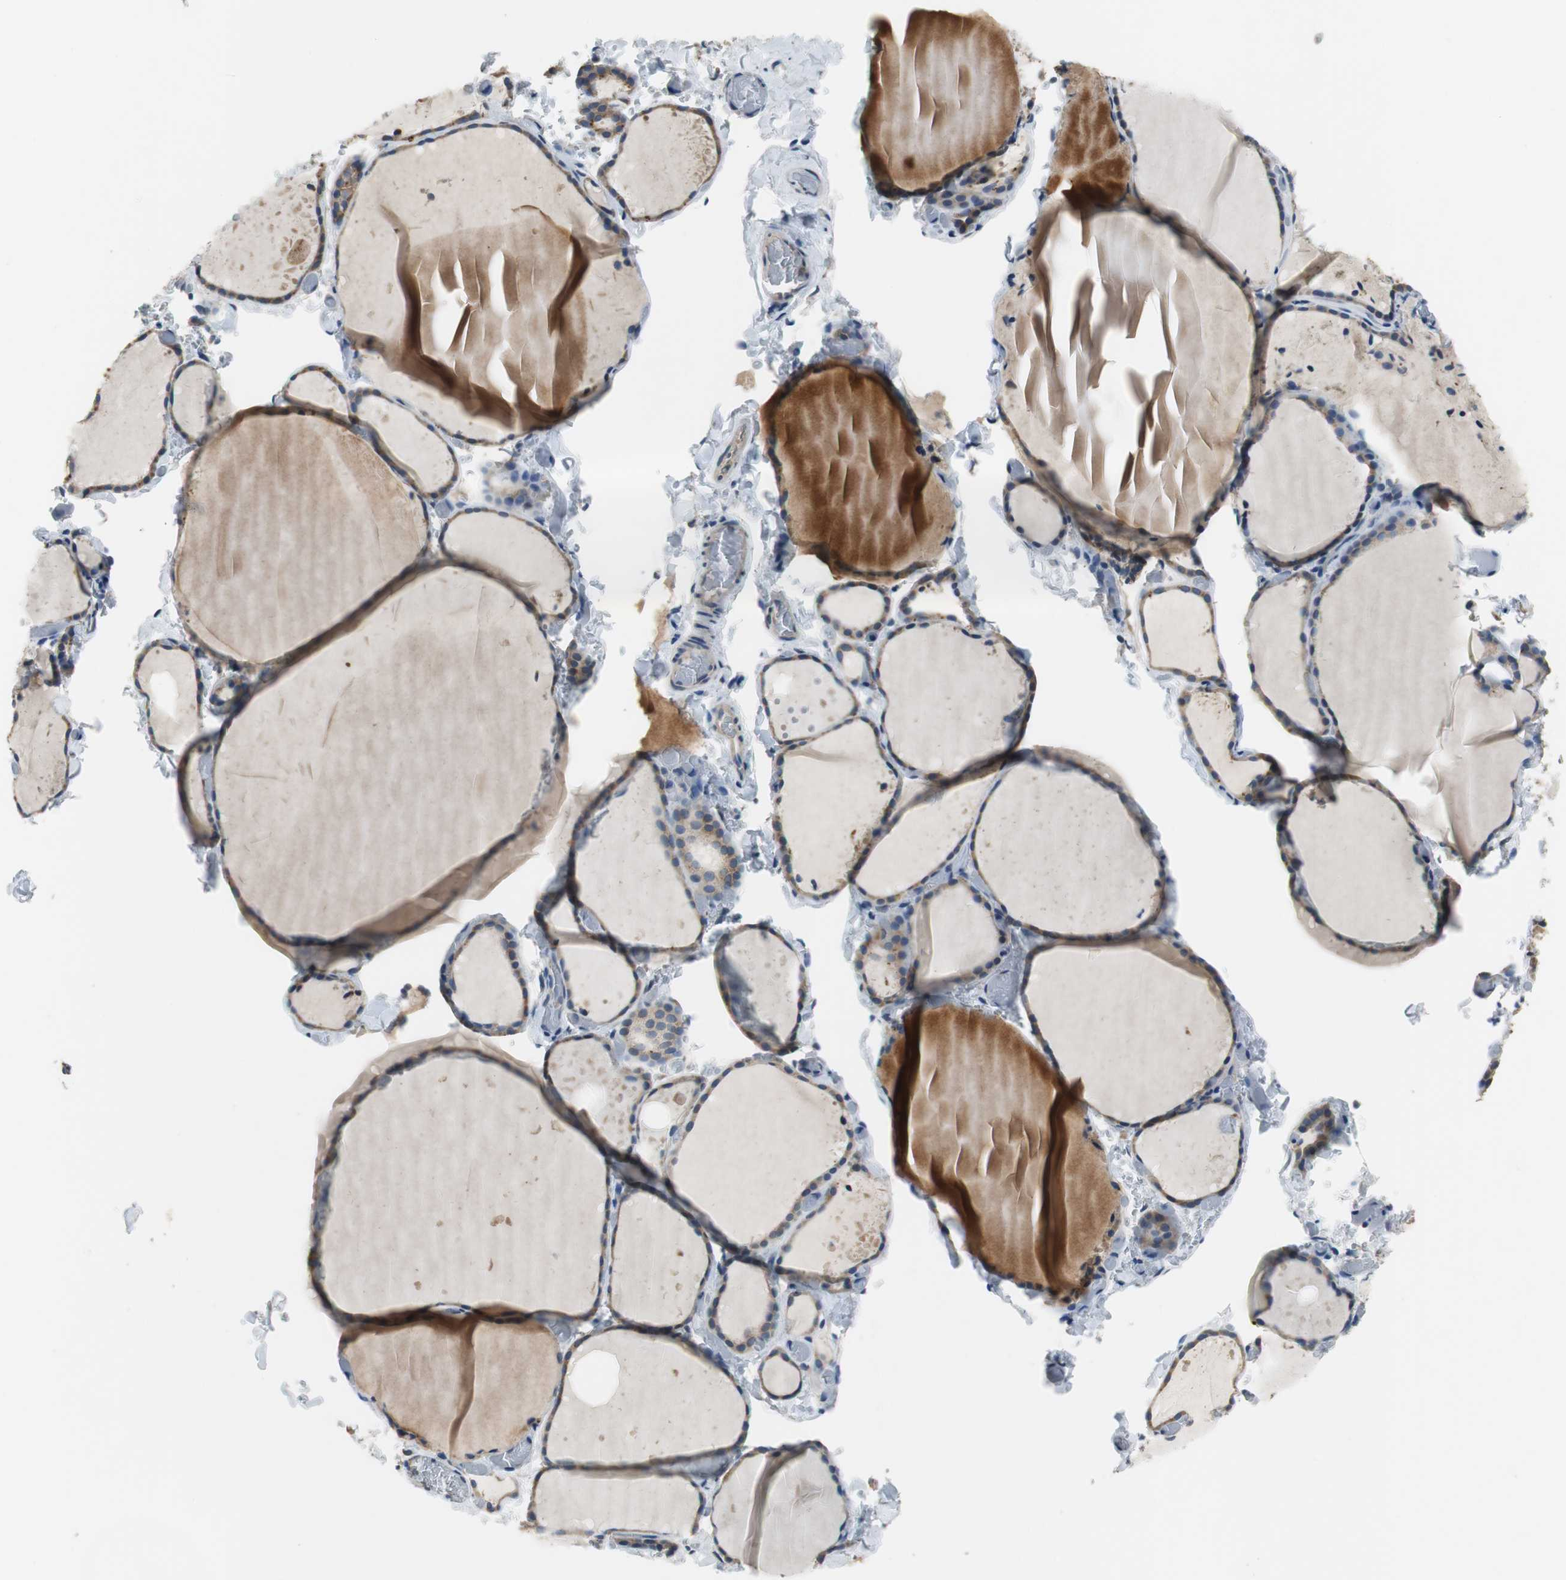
{"staining": {"intensity": "strong", "quantity": "25%-75%", "location": "cytoplasmic/membranous"}, "tissue": "thyroid gland", "cell_type": "Glandular cells", "image_type": "normal", "snomed": [{"axis": "morphology", "description": "Normal tissue, NOS"}, {"axis": "topography", "description": "Thyroid gland"}], "caption": "Immunohistochemistry (DAB (3,3'-diaminobenzidine)) staining of benign human thyroid gland reveals strong cytoplasmic/membranous protein staining in about 25%-75% of glandular cells.", "gene": "MTIF2", "patient": {"sex": "female", "age": 22}}